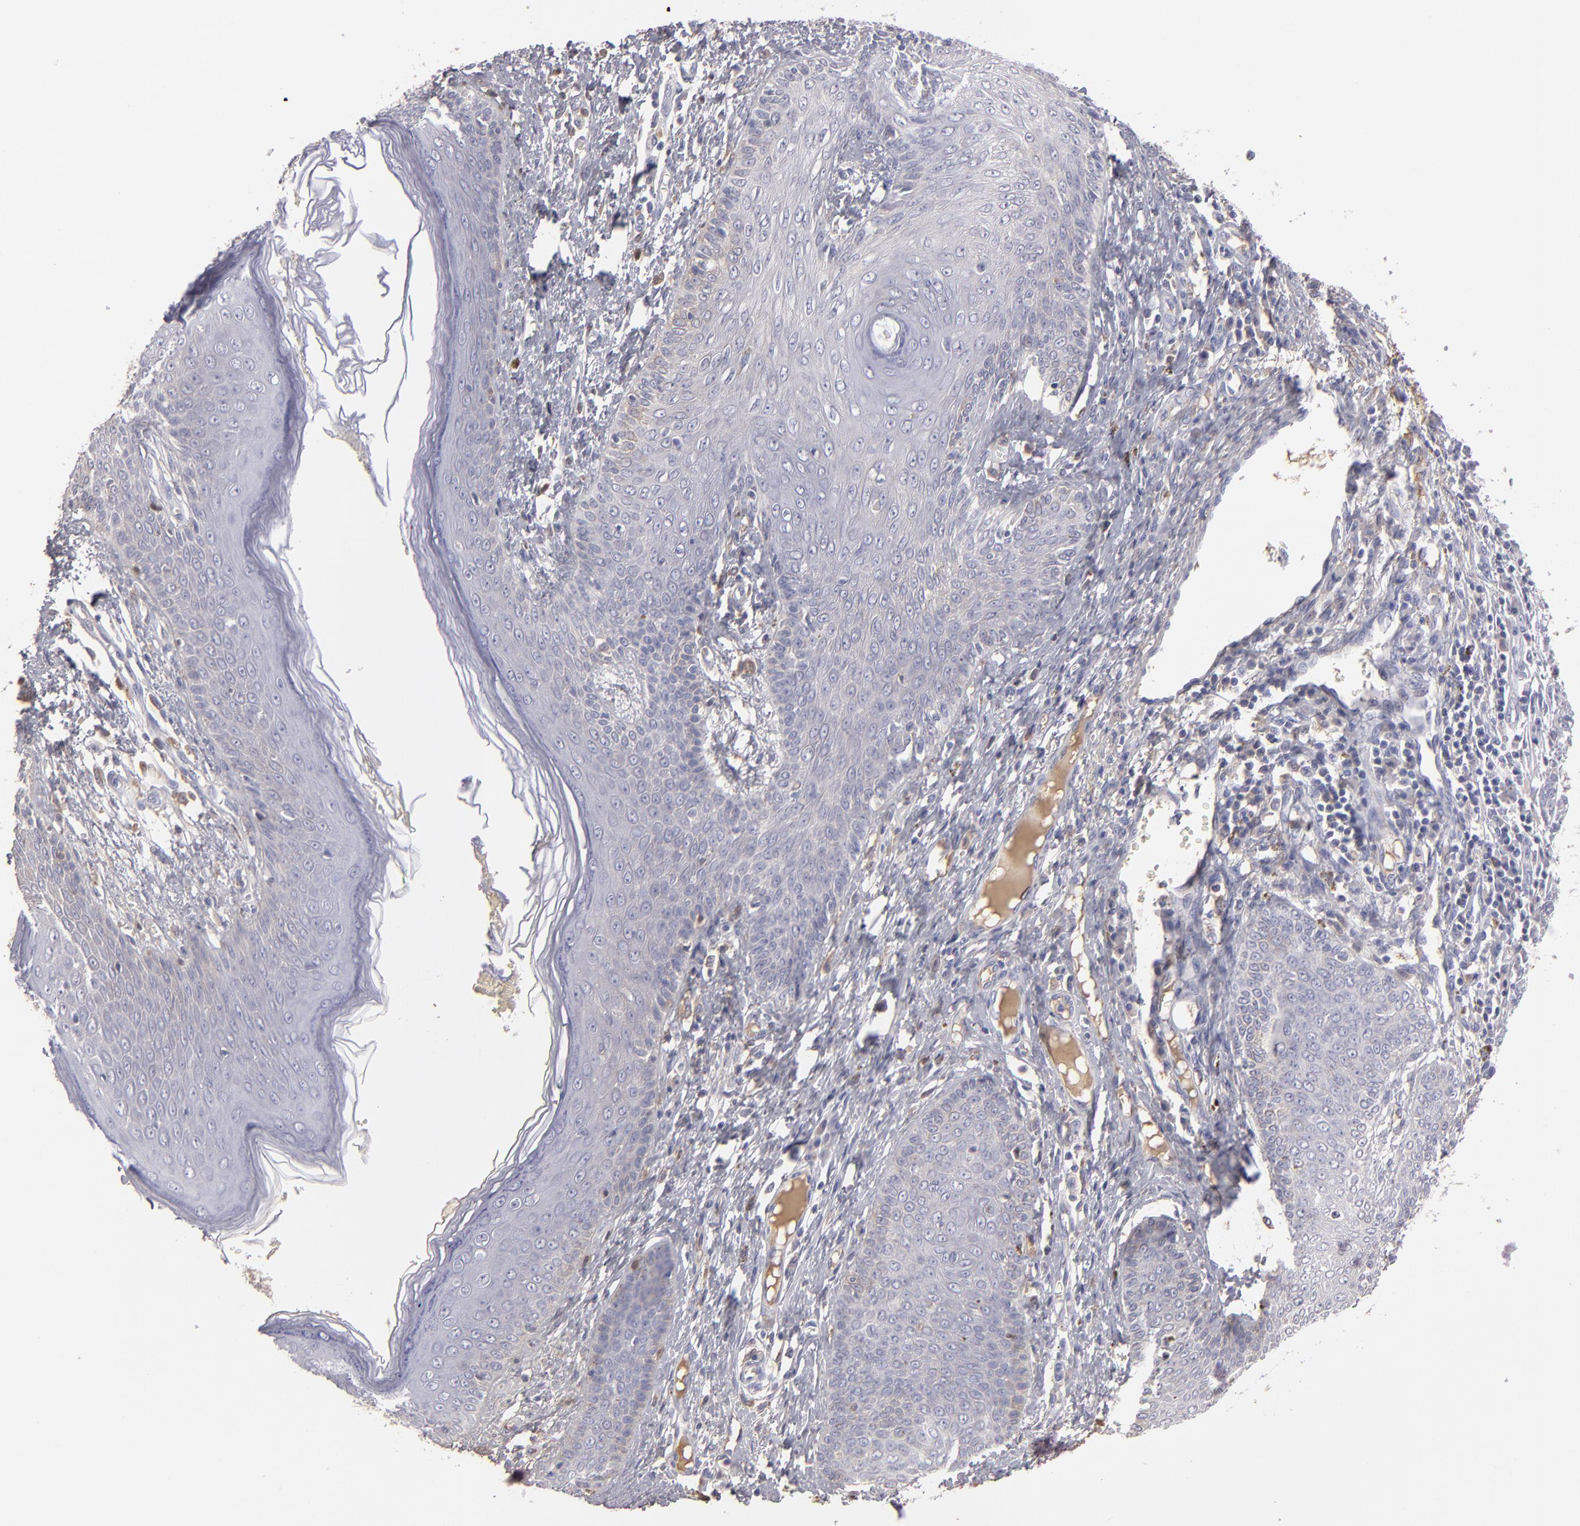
{"staining": {"intensity": "negative", "quantity": "none", "location": "none"}, "tissue": "skin cancer", "cell_type": "Tumor cells", "image_type": "cancer", "snomed": [{"axis": "morphology", "description": "Basal cell carcinoma"}, {"axis": "topography", "description": "Skin"}], "caption": "This is a photomicrograph of immunohistochemistry staining of skin basal cell carcinoma, which shows no staining in tumor cells. Brightfield microscopy of immunohistochemistry stained with DAB (brown) and hematoxylin (blue), captured at high magnification.", "gene": "ABCC4", "patient": {"sex": "female", "age": 64}}